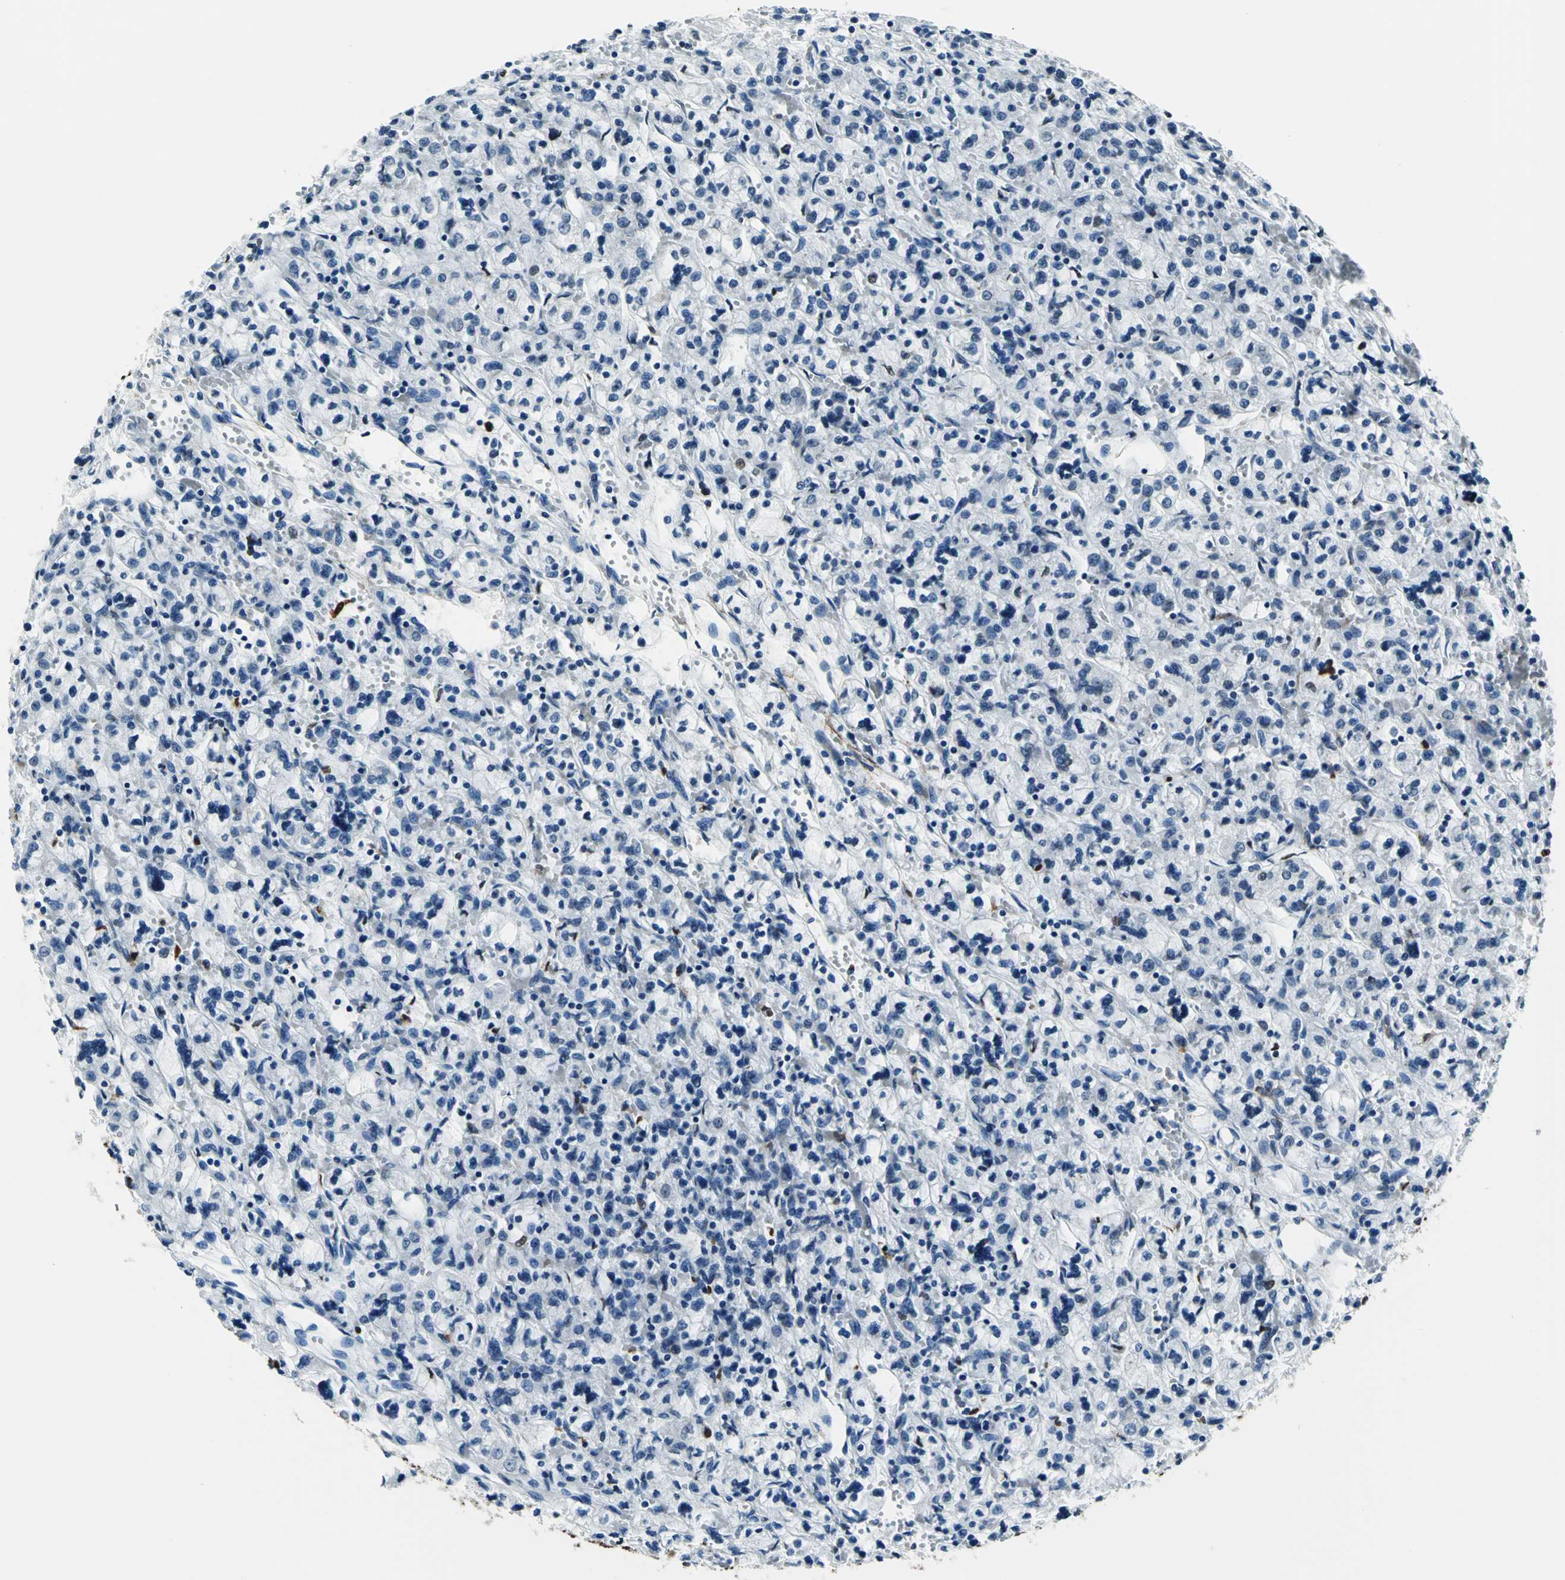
{"staining": {"intensity": "strong", "quantity": ">75%", "location": "nuclear"}, "tissue": "renal cancer", "cell_type": "Tumor cells", "image_type": "cancer", "snomed": [{"axis": "morphology", "description": "Adenocarcinoma, NOS"}, {"axis": "topography", "description": "Kidney"}], "caption": "Tumor cells reveal high levels of strong nuclear positivity in about >75% of cells in human renal cancer.", "gene": "APEX1", "patient": {"sex": "female", "age": 83}}